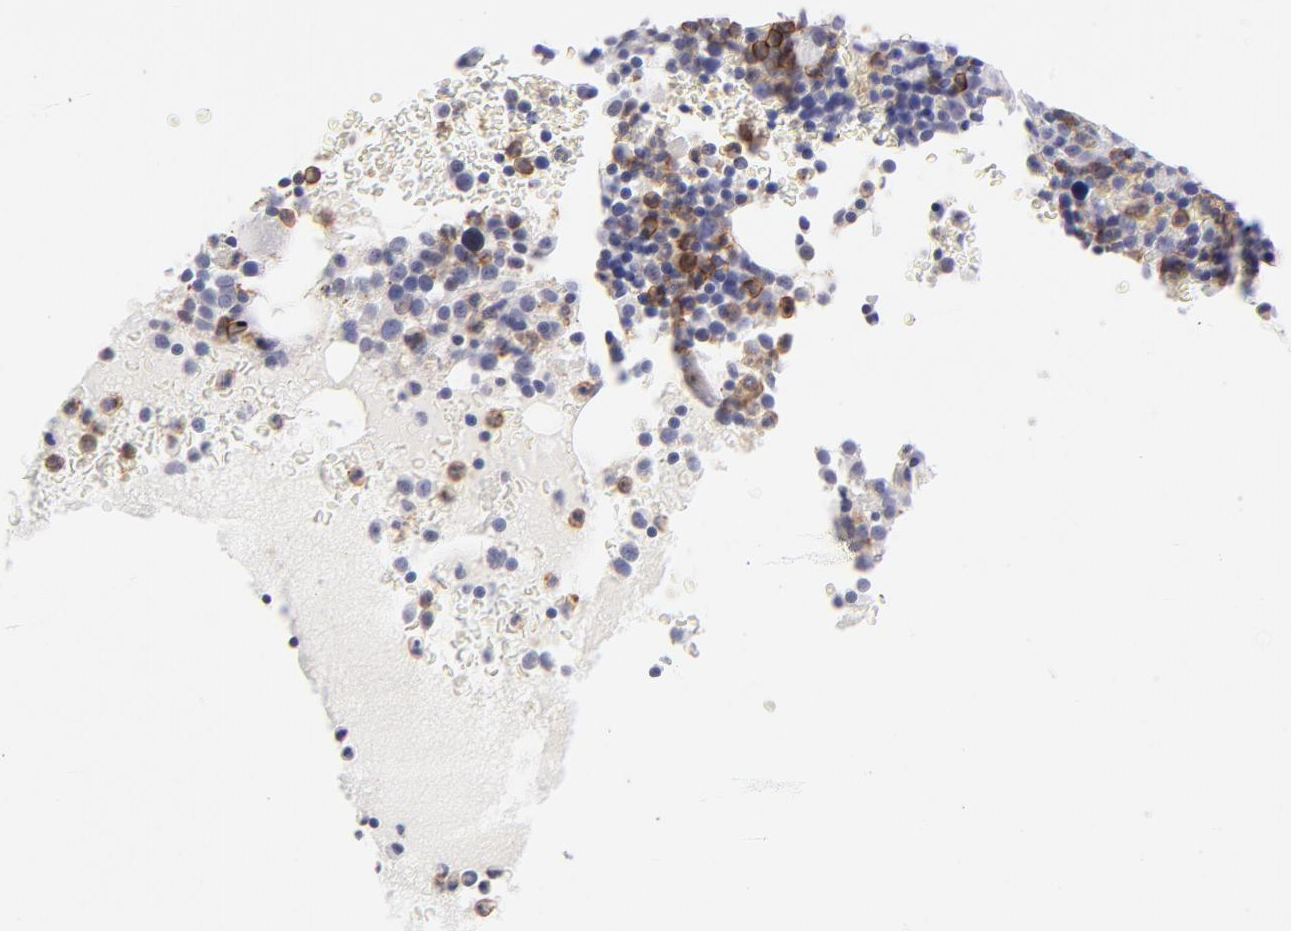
{"staining": {"intensity": "moderate", "quantity": "25%-75%", "location": "cytoplasmic/membranous"}, "tissue": "bone marrow", "cell_type": "Hematopoietic cells", "image_type": "normal", "snomed": [{"axis": "morphology", "description": "Normal tissue, NOS"}, {"axis": "topography", "description": "Bone marrow"}], "caption": "Protein expression by IHC exhibits moderate cytoplasmic/membranous positivity in about 25%-75% of hematopoietic cells in unremarkable bone marrow. The staining was performed using DAB, with brown indicating positive protein expression. Nuclei are stained blue with hematoxylin.", "gene": "LTB4R", "patient": {"sex": "male", "age": 68}}